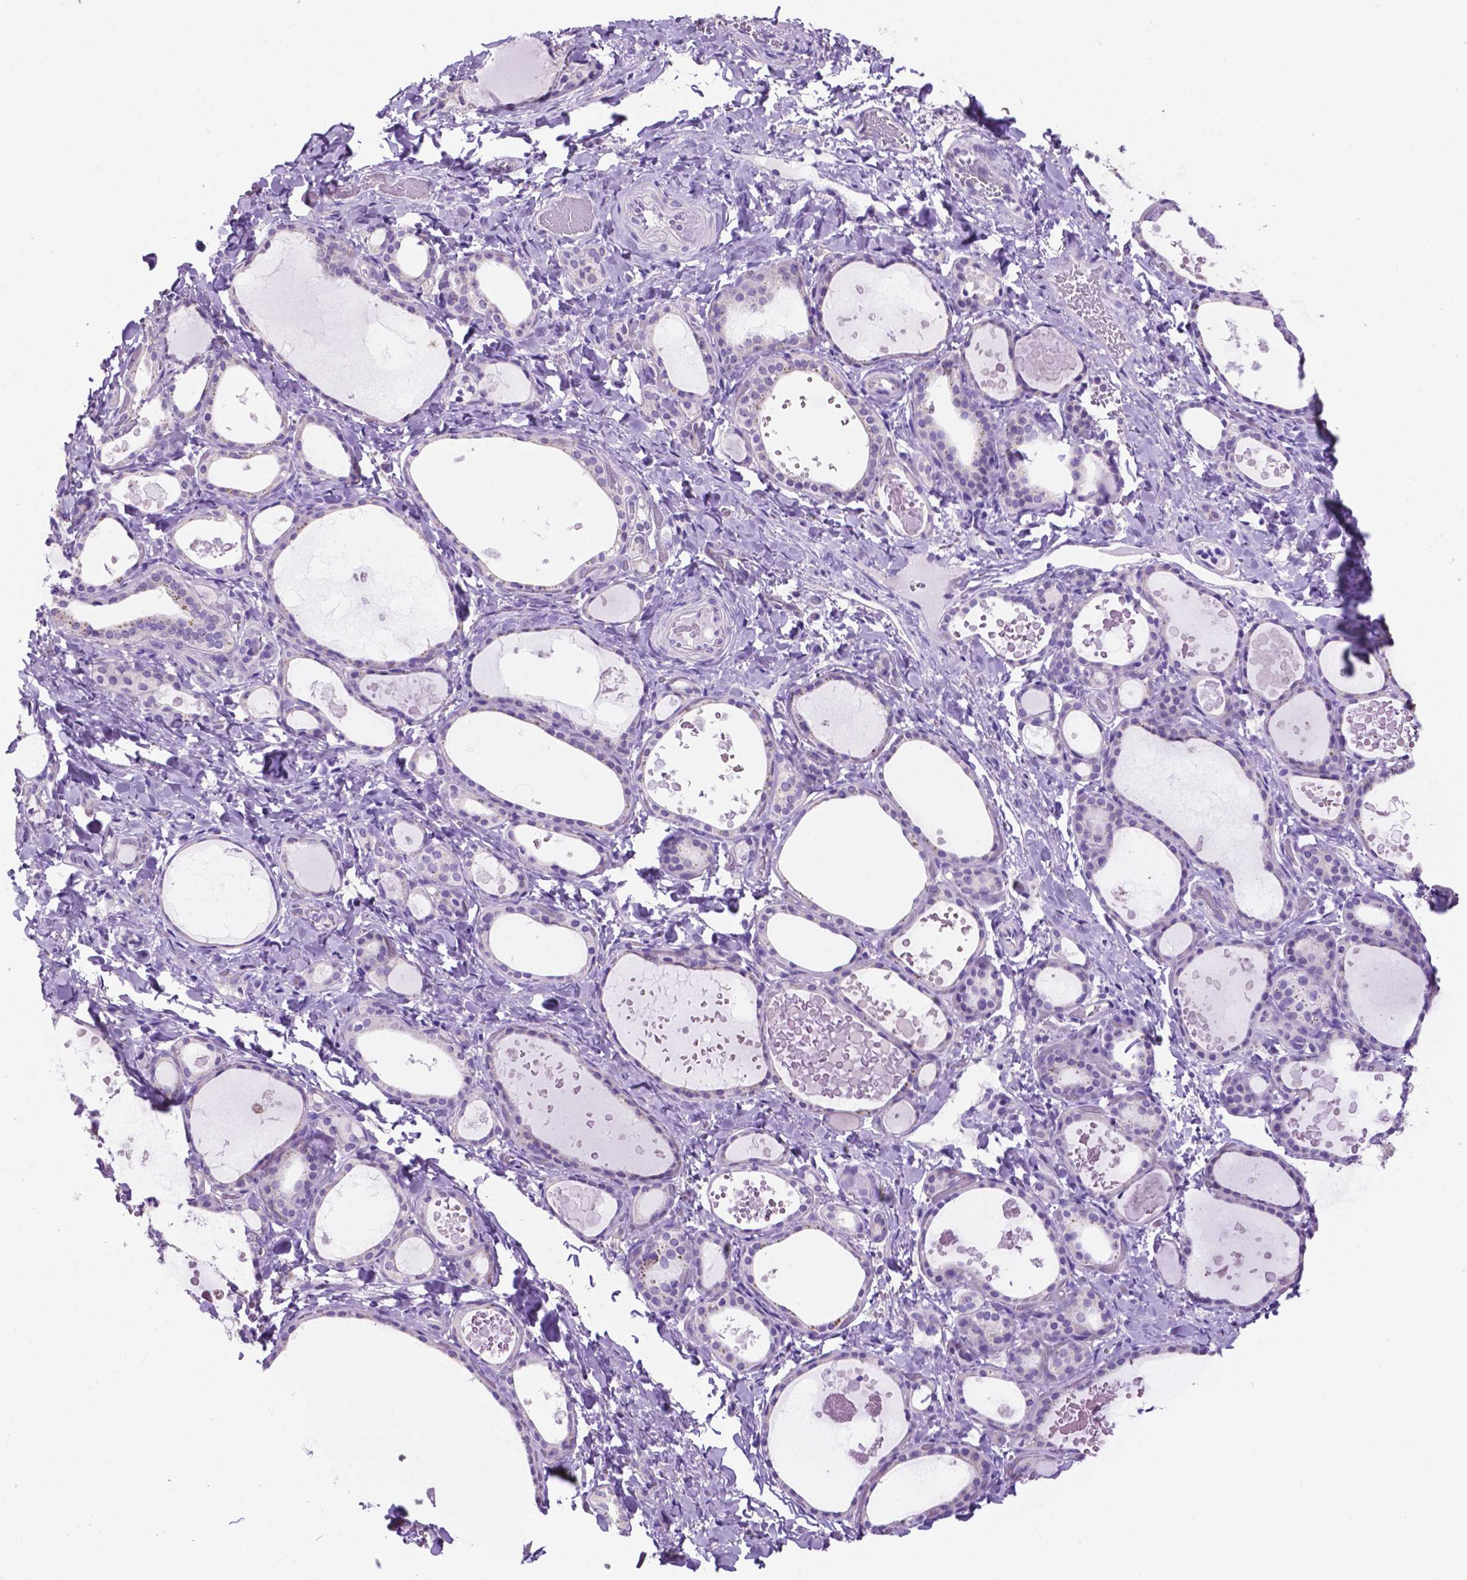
{"staining": {"intensity": "negative", "quantity": "none", "location": "none"}, "tissue": "thyroid gland", "cell_type": "Glandular cells", "image_type": "normal", "snomed": [{"axis": "morphology", "description": "Normal tissue, NOS"}, {"axis": "topography", "description": "Thyroid gland"}], "caption": "Glandular cells show no significant protein staining in unremarkable thyroid gland.", "gene": "SPDYA", "patient": {"sex": "female", "age": 56}}